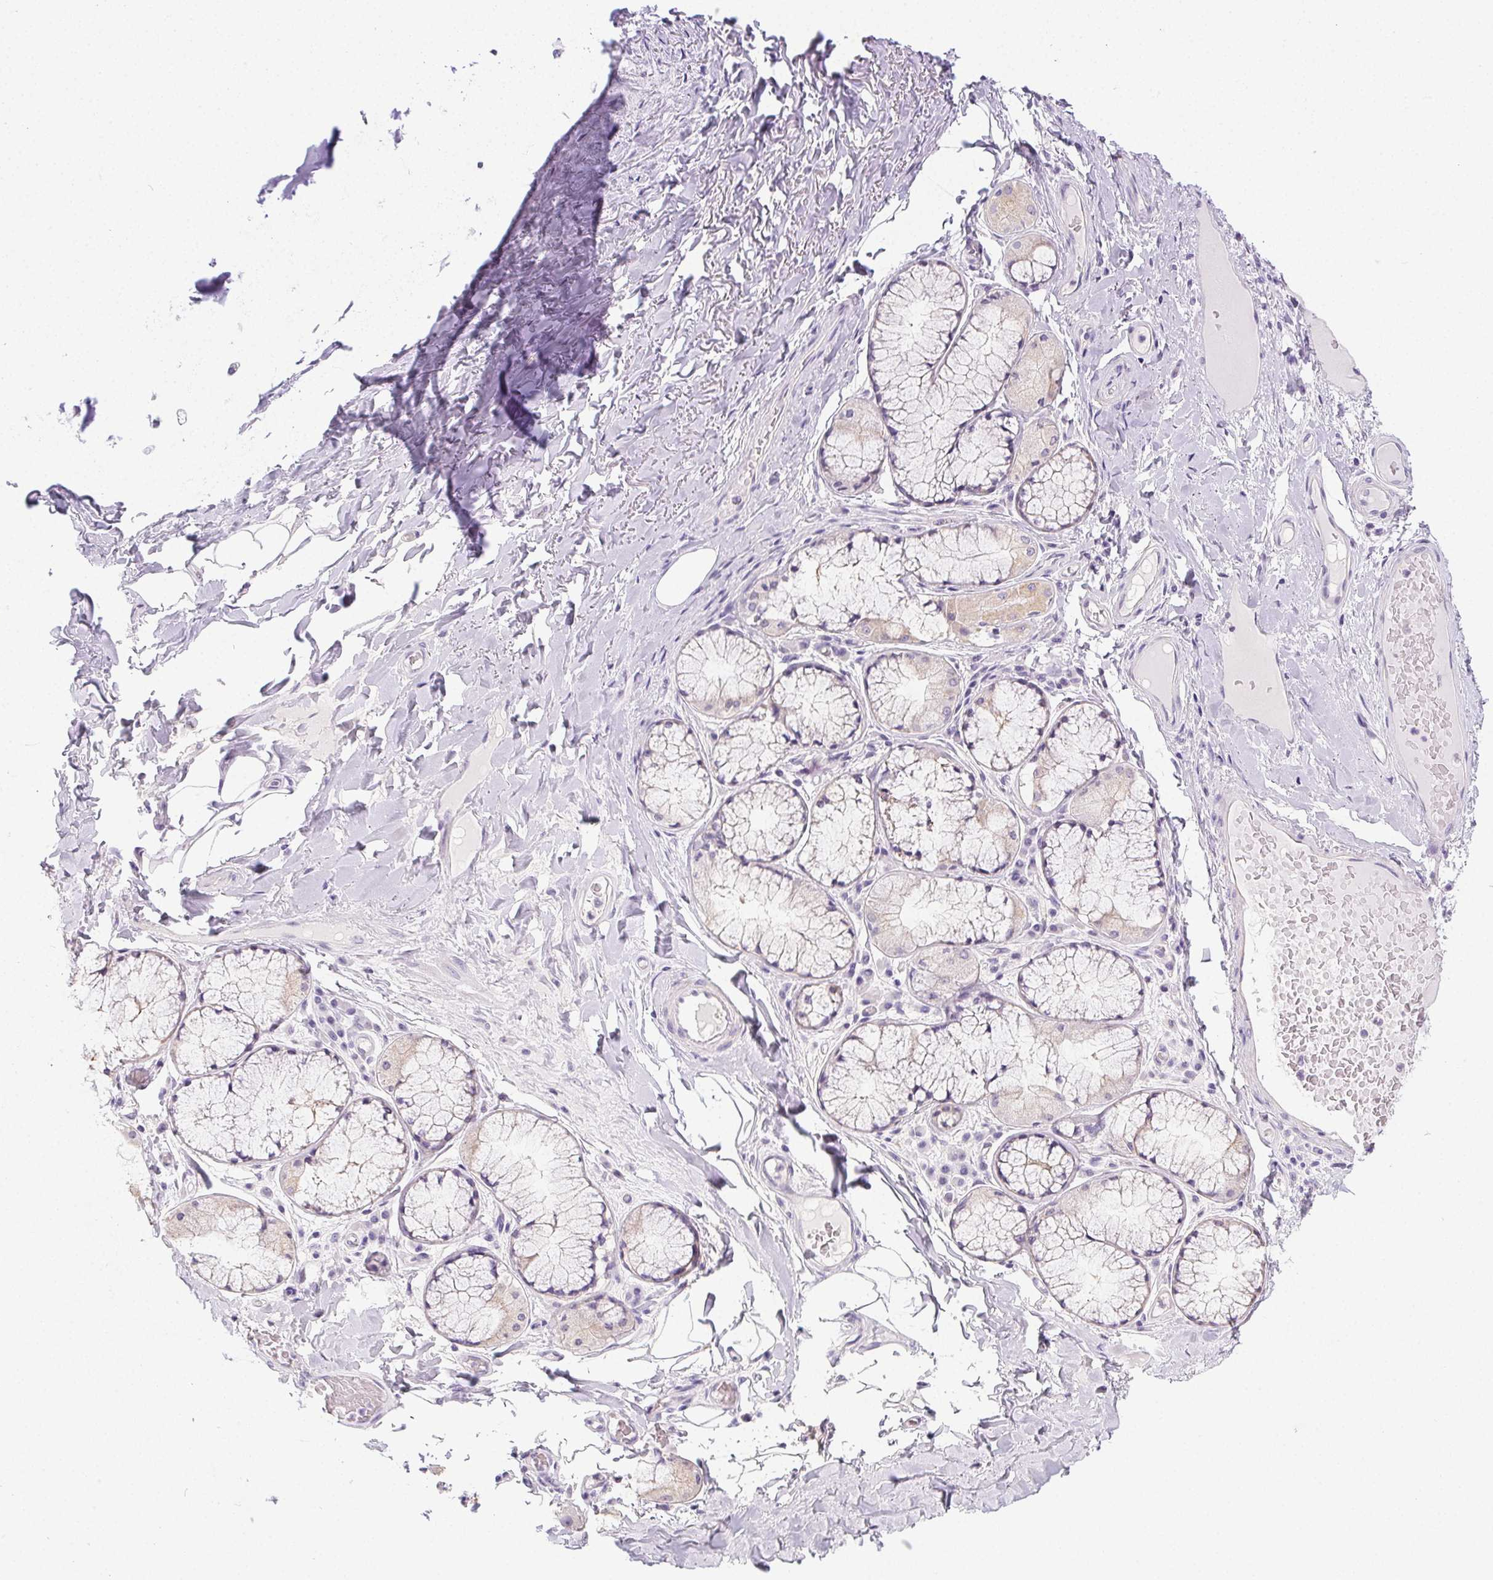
{"staining": {"intensity": "negative", "quantity": "none", "location": "none"}, "tissue": "adipose tissue", "cell_type": "Adipocytes", "image_type": "normal", "snomed": [{"axis": "morphology", "description": "Normal tissue, NOS"}, {"axis": "topography", "description": "Cartilage tissue"}, {"axis": "topography", "description": "Bronchus"}], "caption": "Histopathology image shows no significant protein staining in adipocytes of normal adipose tissue.", "gene": "SLC17A7", "patient": {"sex": "male", "age": 64}}